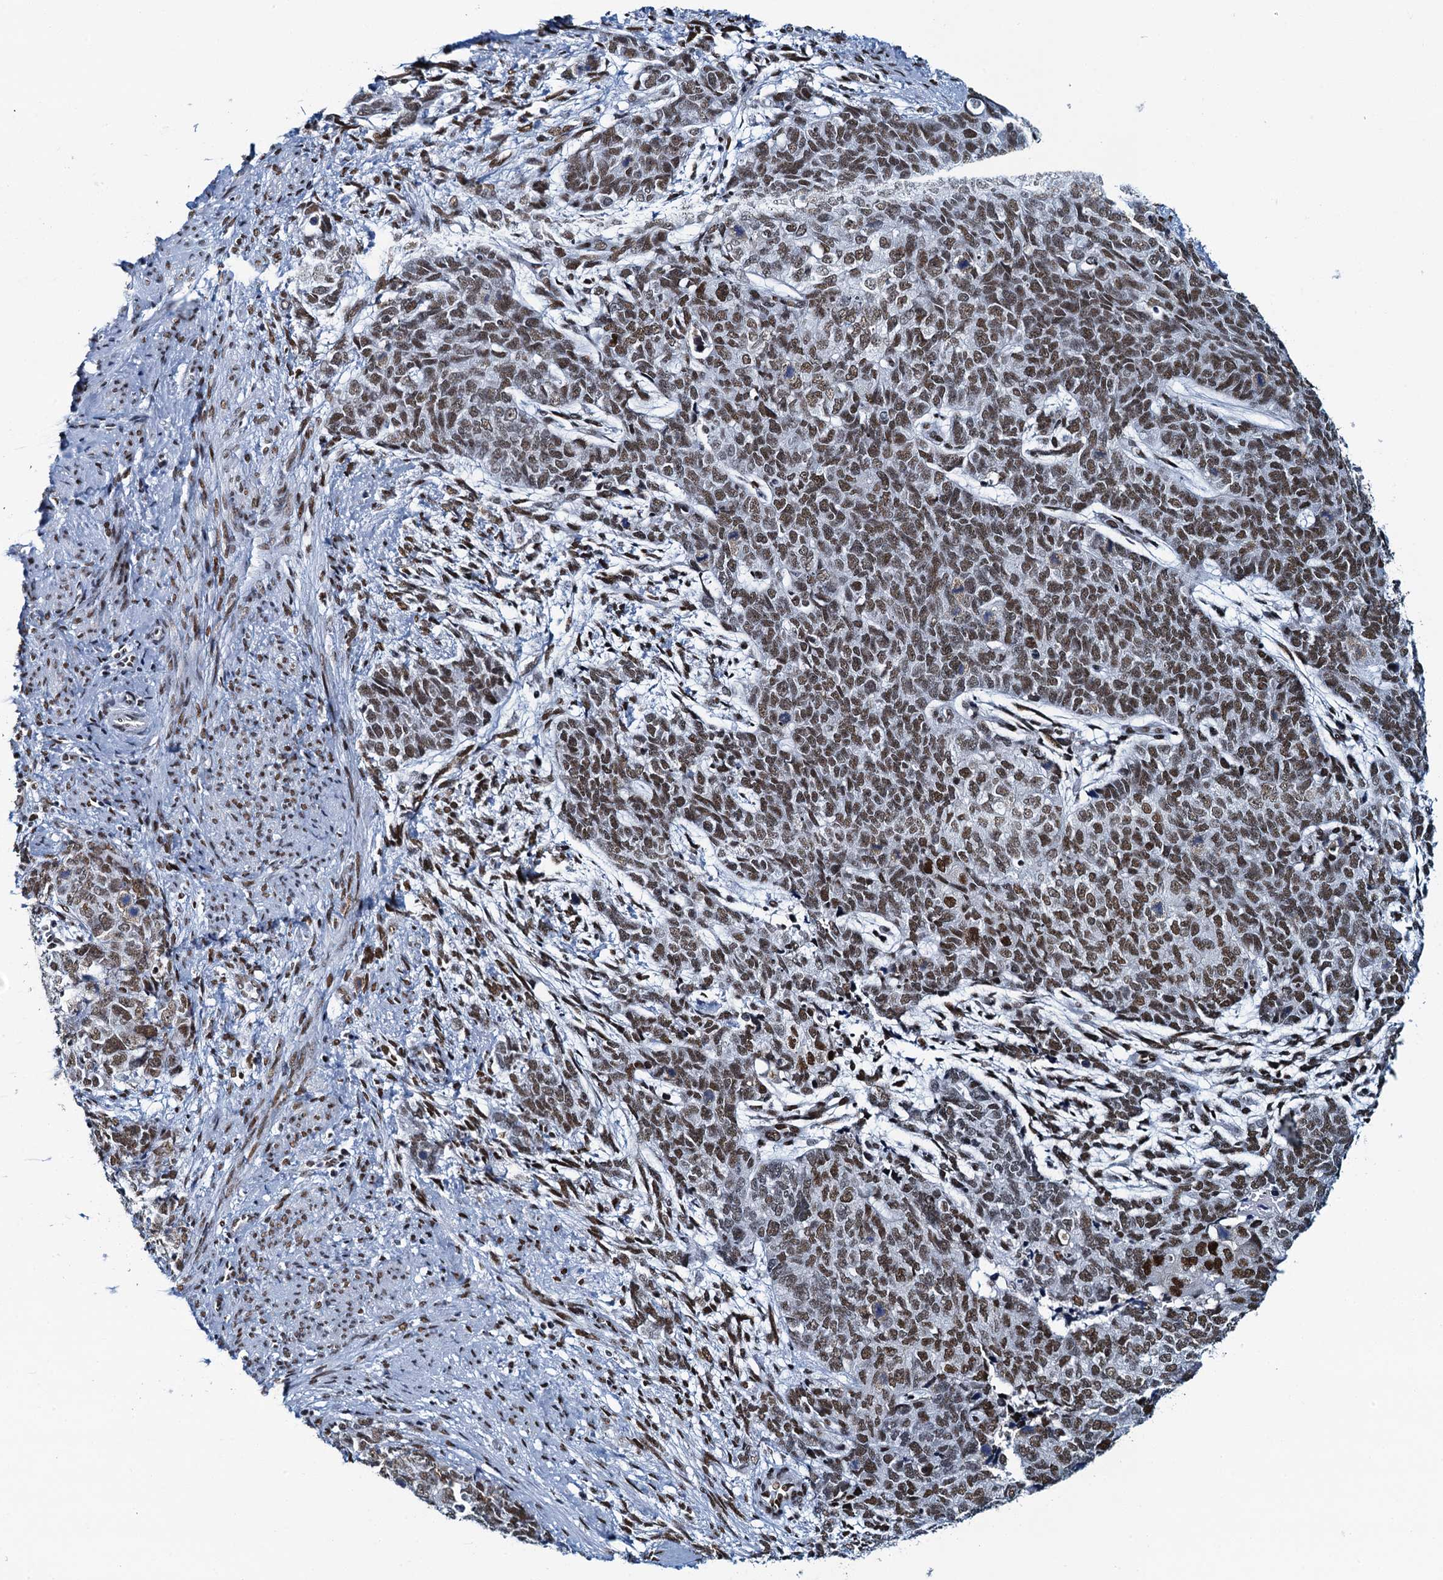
{"staining": {"intensity": "moderate", "quantity": ">75%", "location": "nuclear"}, "tissue": "cervical cancer", "cell_type": "Tumor cells", "image_type": "cancer", "snomed": [{"axis": "morphology", "description": "Squamous cell carcinoma, NOS"}, {"axis": "topography", "description": "Cervix"}], "caption": "Human squamous cell carcinoma (cervical) stained with a protein marker shows moderate staining in tumor cells.", "gene": "HNRNPUL2", "patient": {"sex": "female", "age": 63}}